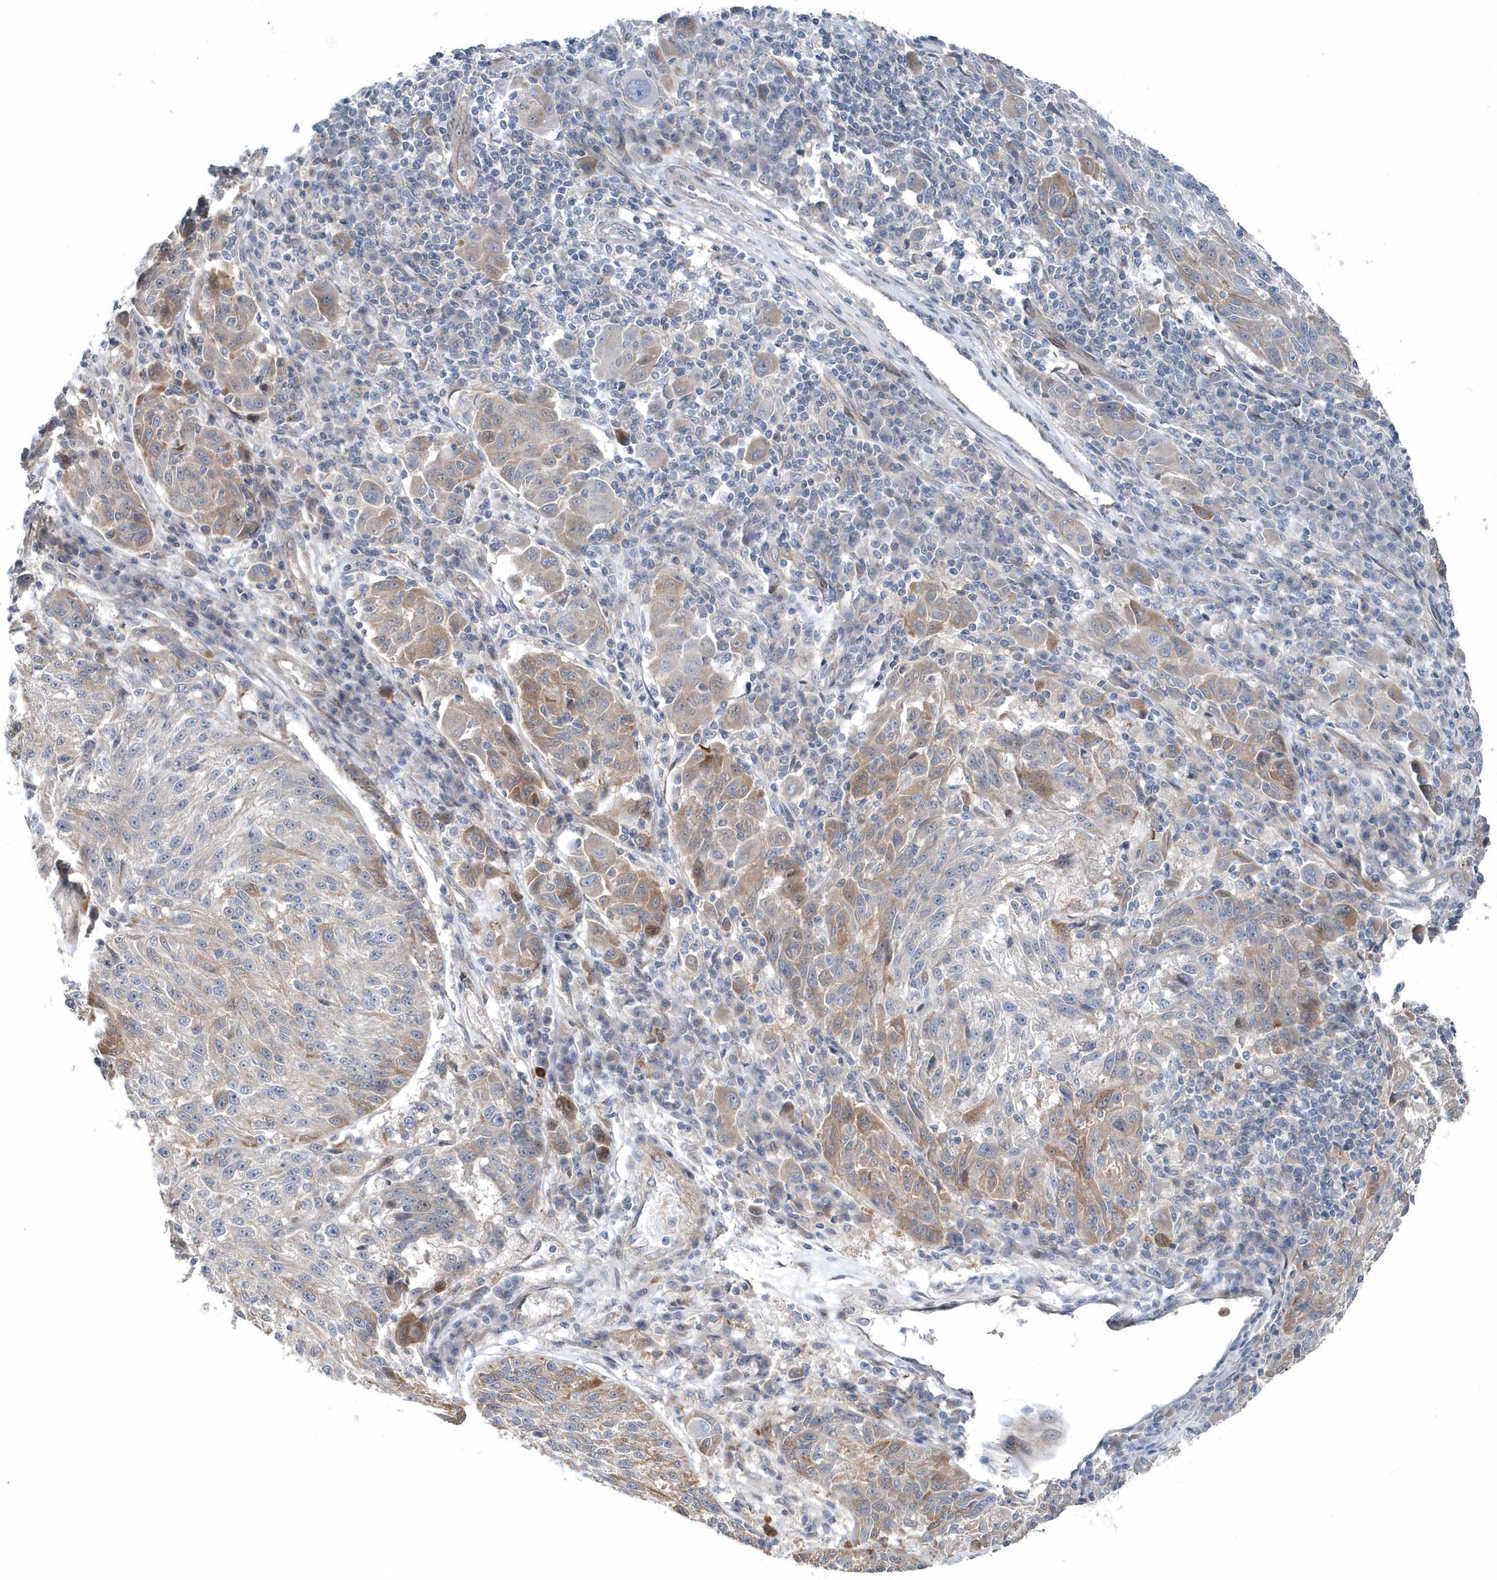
{"staining": {"intensity": "moderate", "quantity": "25%-75%", "location": "cytoplasmic/membranous"}, "tissue": "melanoma", "cell_type": "Tumor cells", "image_type": "cancer", "snomed": [{"axis": "morphology", "description": "Malignant melanoma, NOS"}, {"axis": "topography", "description": "Skin"}], "caption": "Brown immunohistochemical staining in malignant melanoma exhibits moderate cytoplasmic/membranous expression in approximately 25%-75% of tumor cells.", "gene": "MCC", "patient": {"sex": "male", "age": 53}}